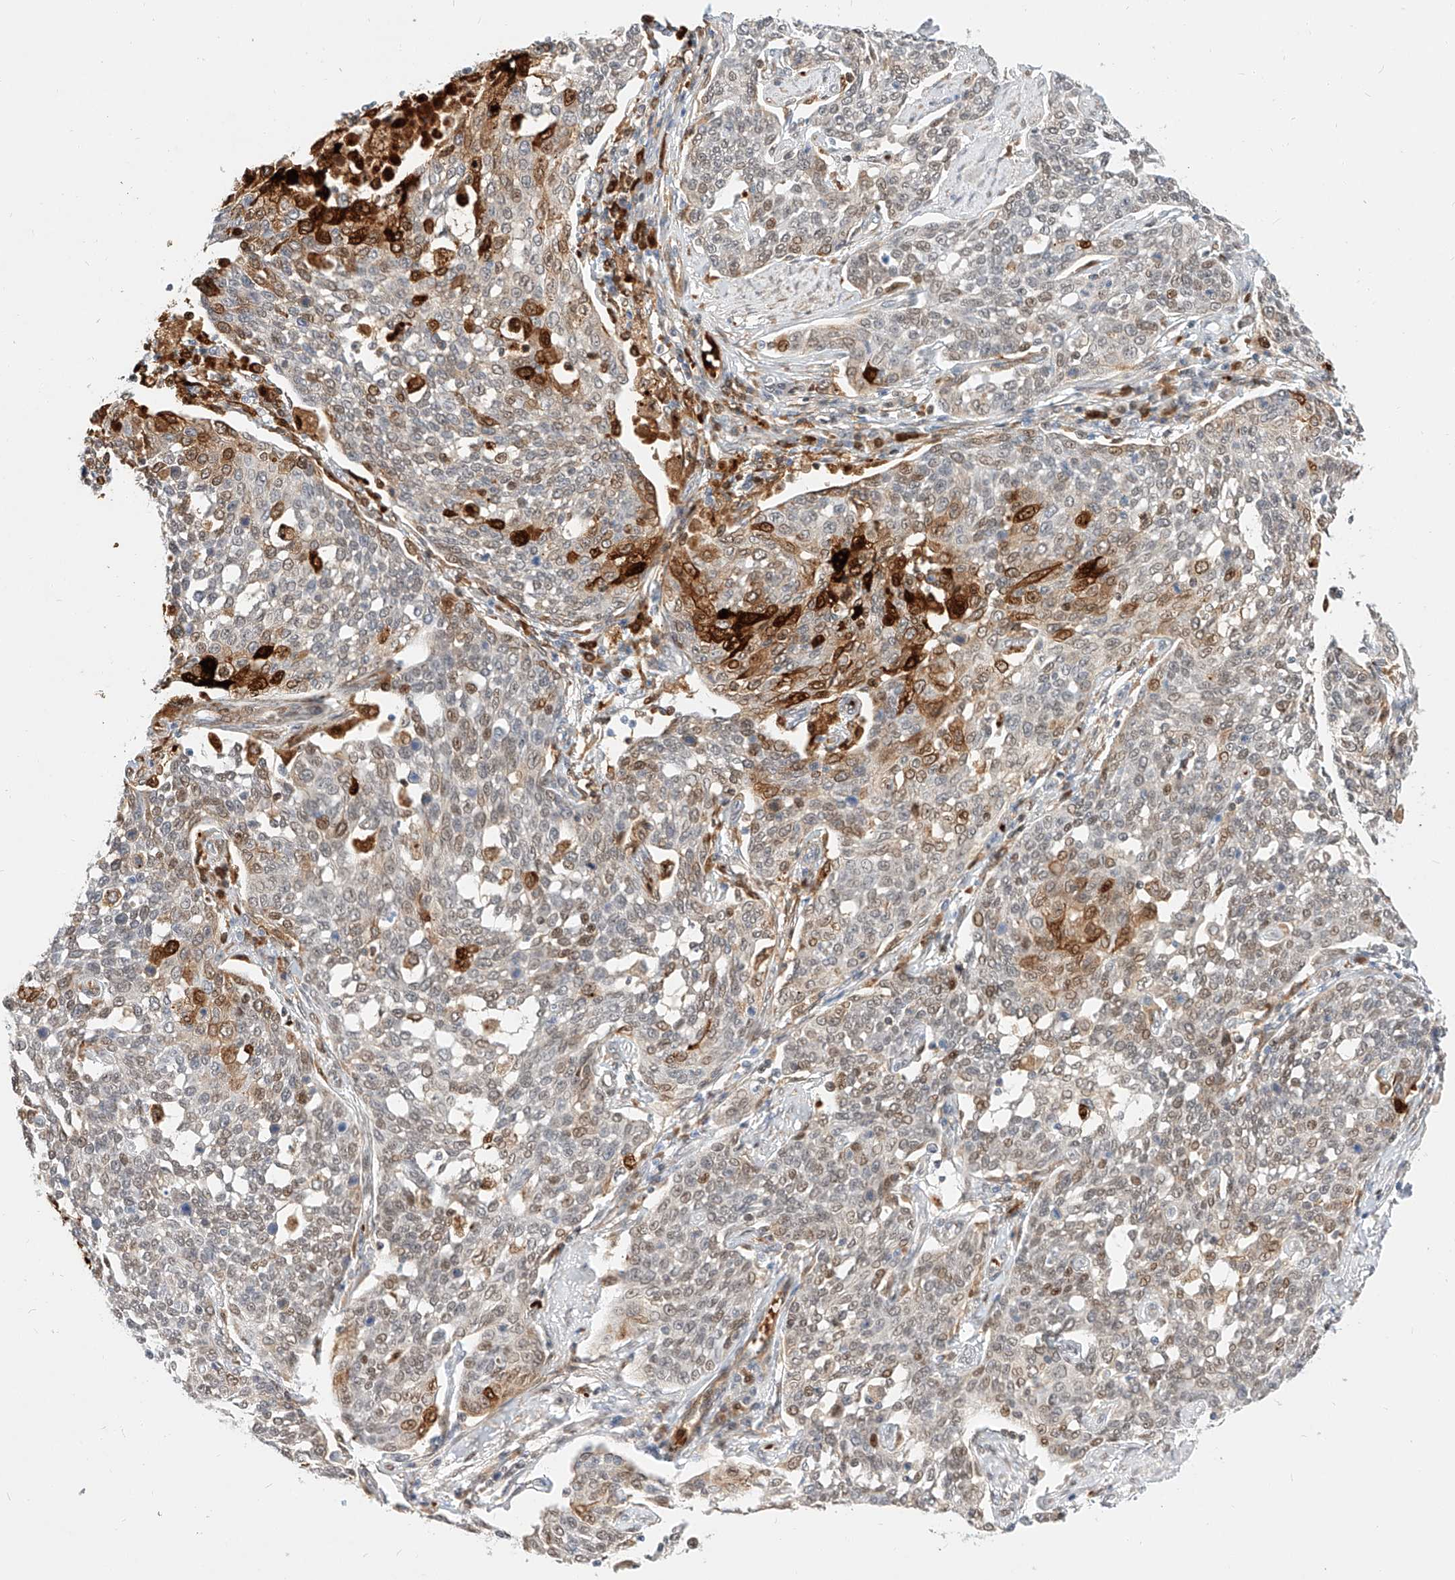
{"staining": {"intensity": "moderate", "quantity": "25%-75%", "location": "cytoplasmic/membranous,nuclear"}, "tissue": "cervical cancer", "cell_type": "Tumor cells", "image_type": "cancer", "snomed": [{"axis": "morphology", "description": "Squamous cell carcinoma, NOS"}, {"axis": "topography", "description": "Cervix"}], "caption": "Human cervical cancer stained for a protein (brown) demonstrates moderate cytoplasmic/membranous and nuclear positive expression in about 25%-75% of tumor cells.", "gene": "CBX8", "patient": {"sex": "female", "age": 34}}